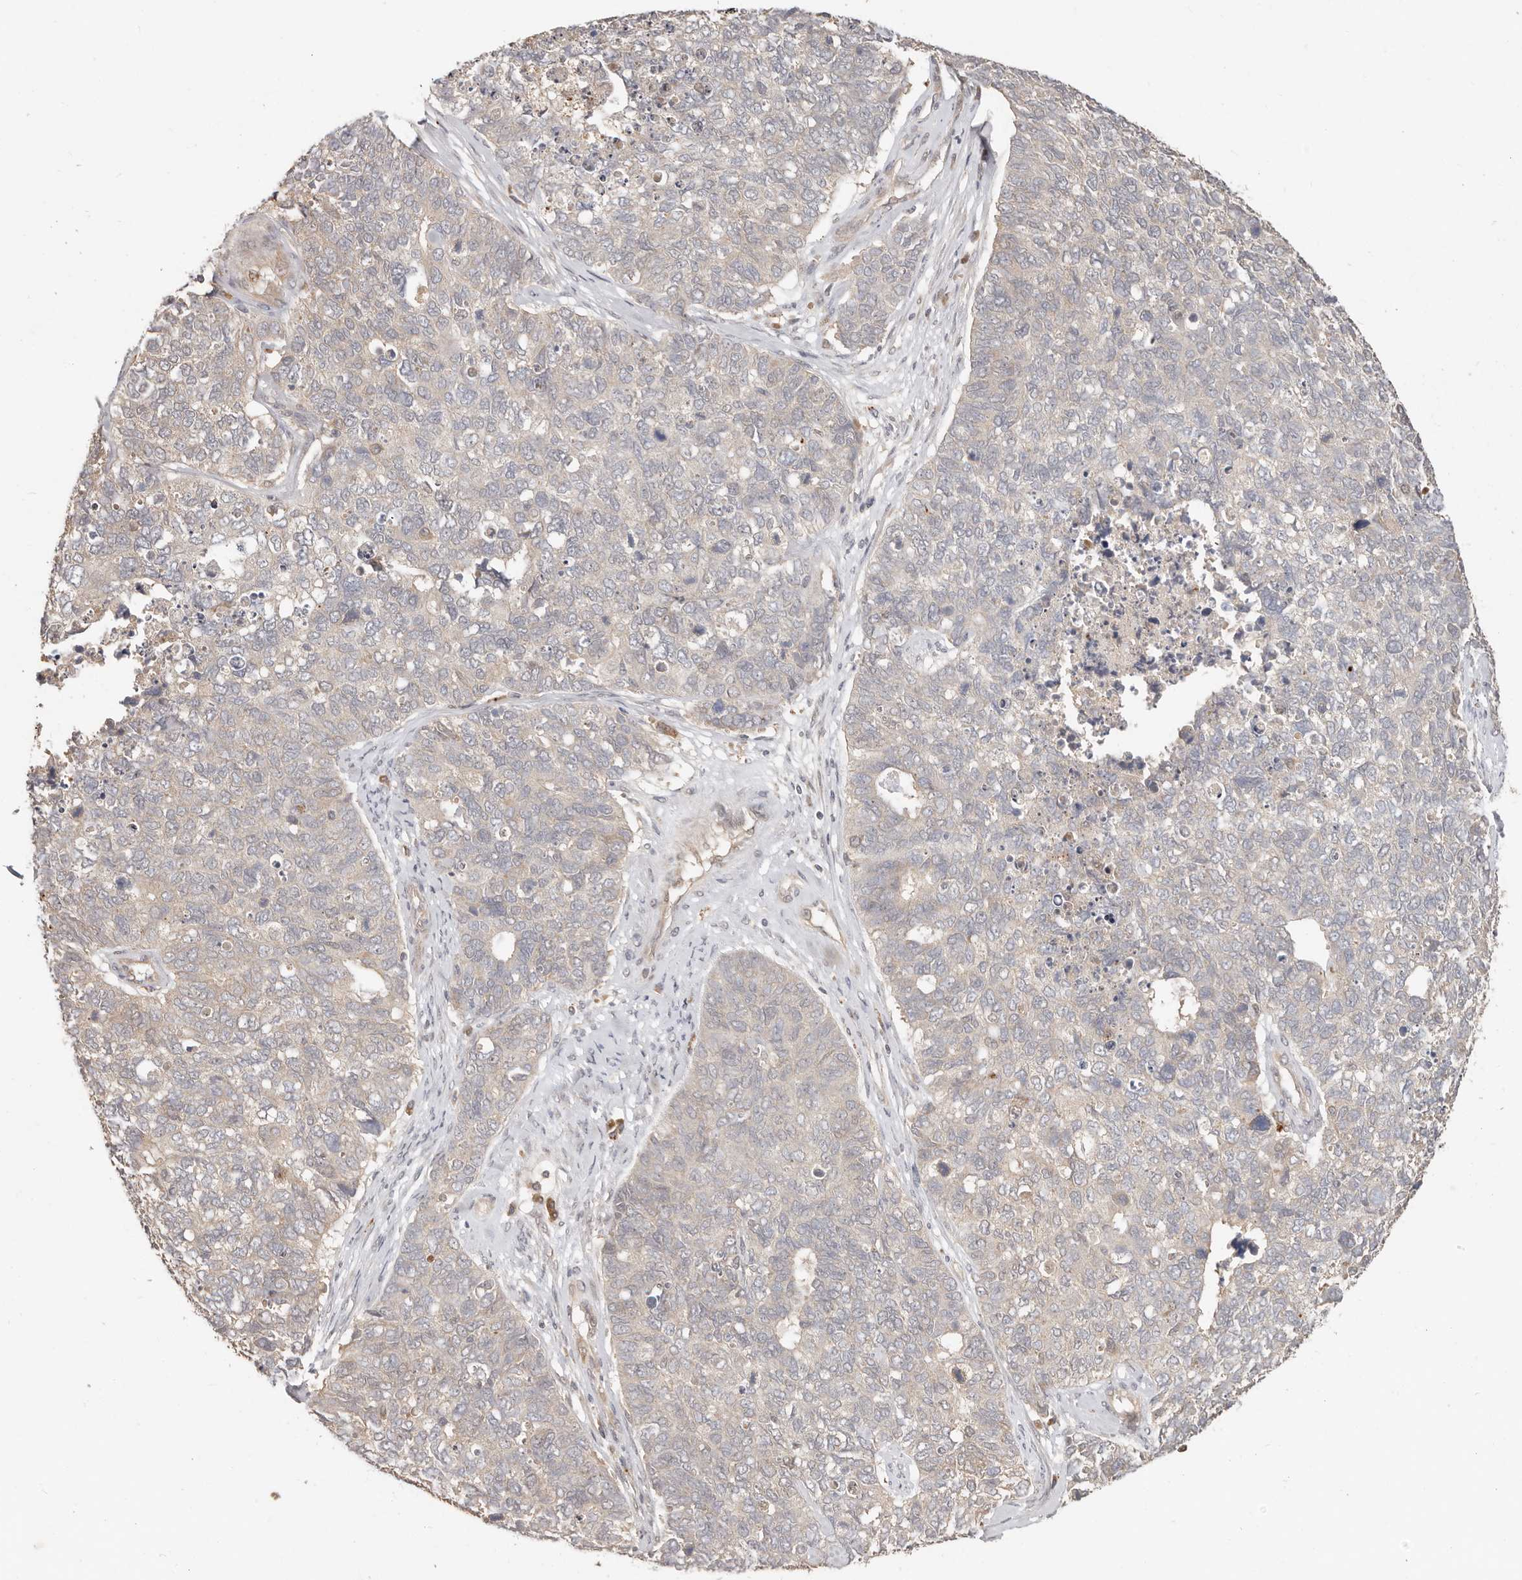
{"staining": {"intensity": "weak", "quantity": "<25%", "location": "cytoplasmic/membranous"}, "tissue": "cervical cancer", "cell_type": "Tumor cells", "image_type": "cancer", "snomed": [{"axis": "morphology", "description": "Squamous cell carcinoma, NOS"}, {"axis": "topography", "description": "Cervix"}], "caption": "Cervical cancer (squamous cell carcinoma) stained for a protein using immunohistochemistry (IHC) reveals no positivity tumor cells.", "gene": "MTFR2", "patient": {"sex": "female", "age": 63}}